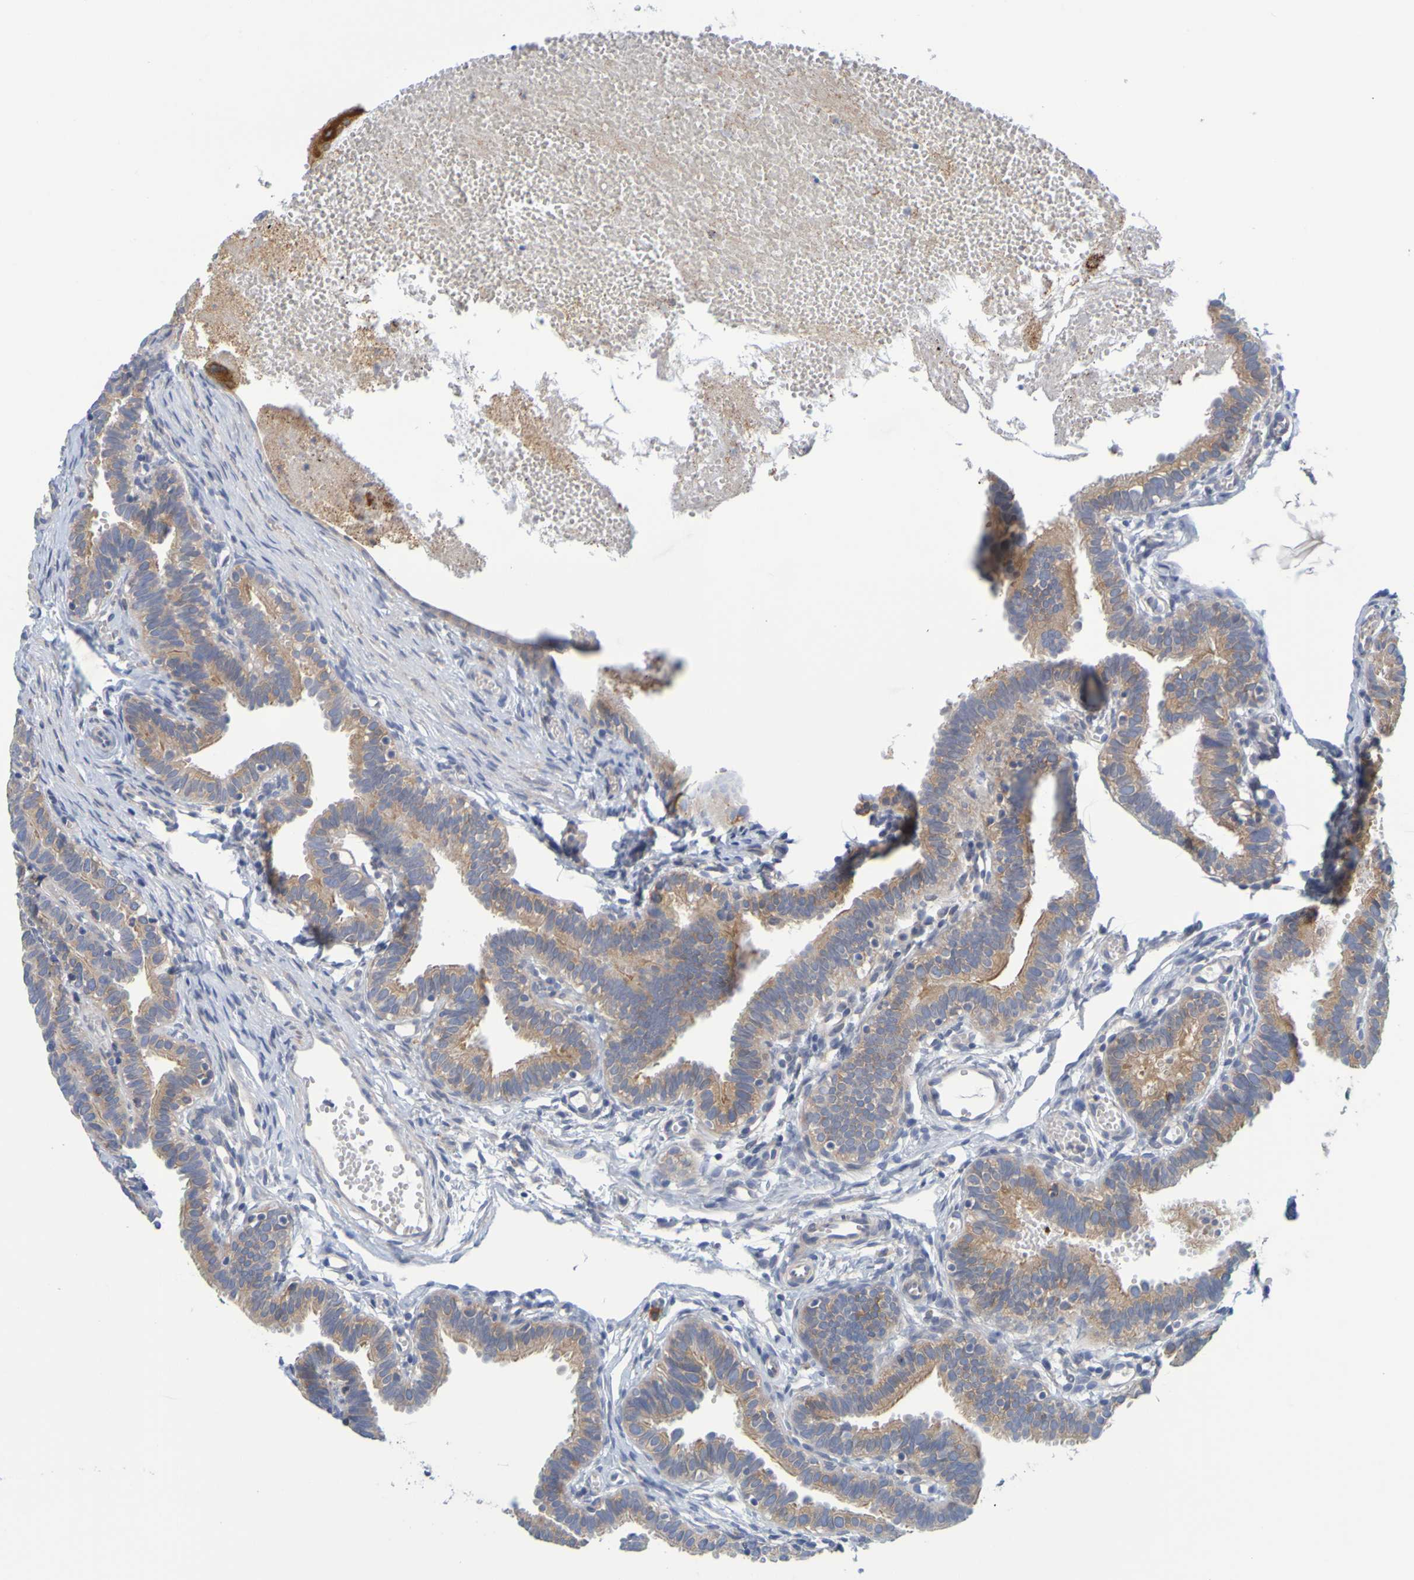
{"staining": {"intensity": "moderate", "quantity": ">75%", "location": "cytoplasmic/membranous"}, "tissue": "fallopian tube", "cell_type": "Glandular cells", "image_type": "normal", "snomed": [{"axis": "morphology", "description": "Normal tissue, NOS"}, {"axis": "topography", "description": "Fallopian tube"}, {"axis": "topography", "description": "Placenta"}], "caption": "Fallopian tube stained with DAB immunohistochemistry displays medium levels of moderate cytoplasmic/membranous staining in approximately >75% of glandular cells. The staining was performed using DAB (3,3'-diaminobenzidine), with brown indicating positive protein expression. Nuclei are stained blue with hematoxylin.", "gene": "SIL1", "patient": {"sex": "female", "age": 34}}